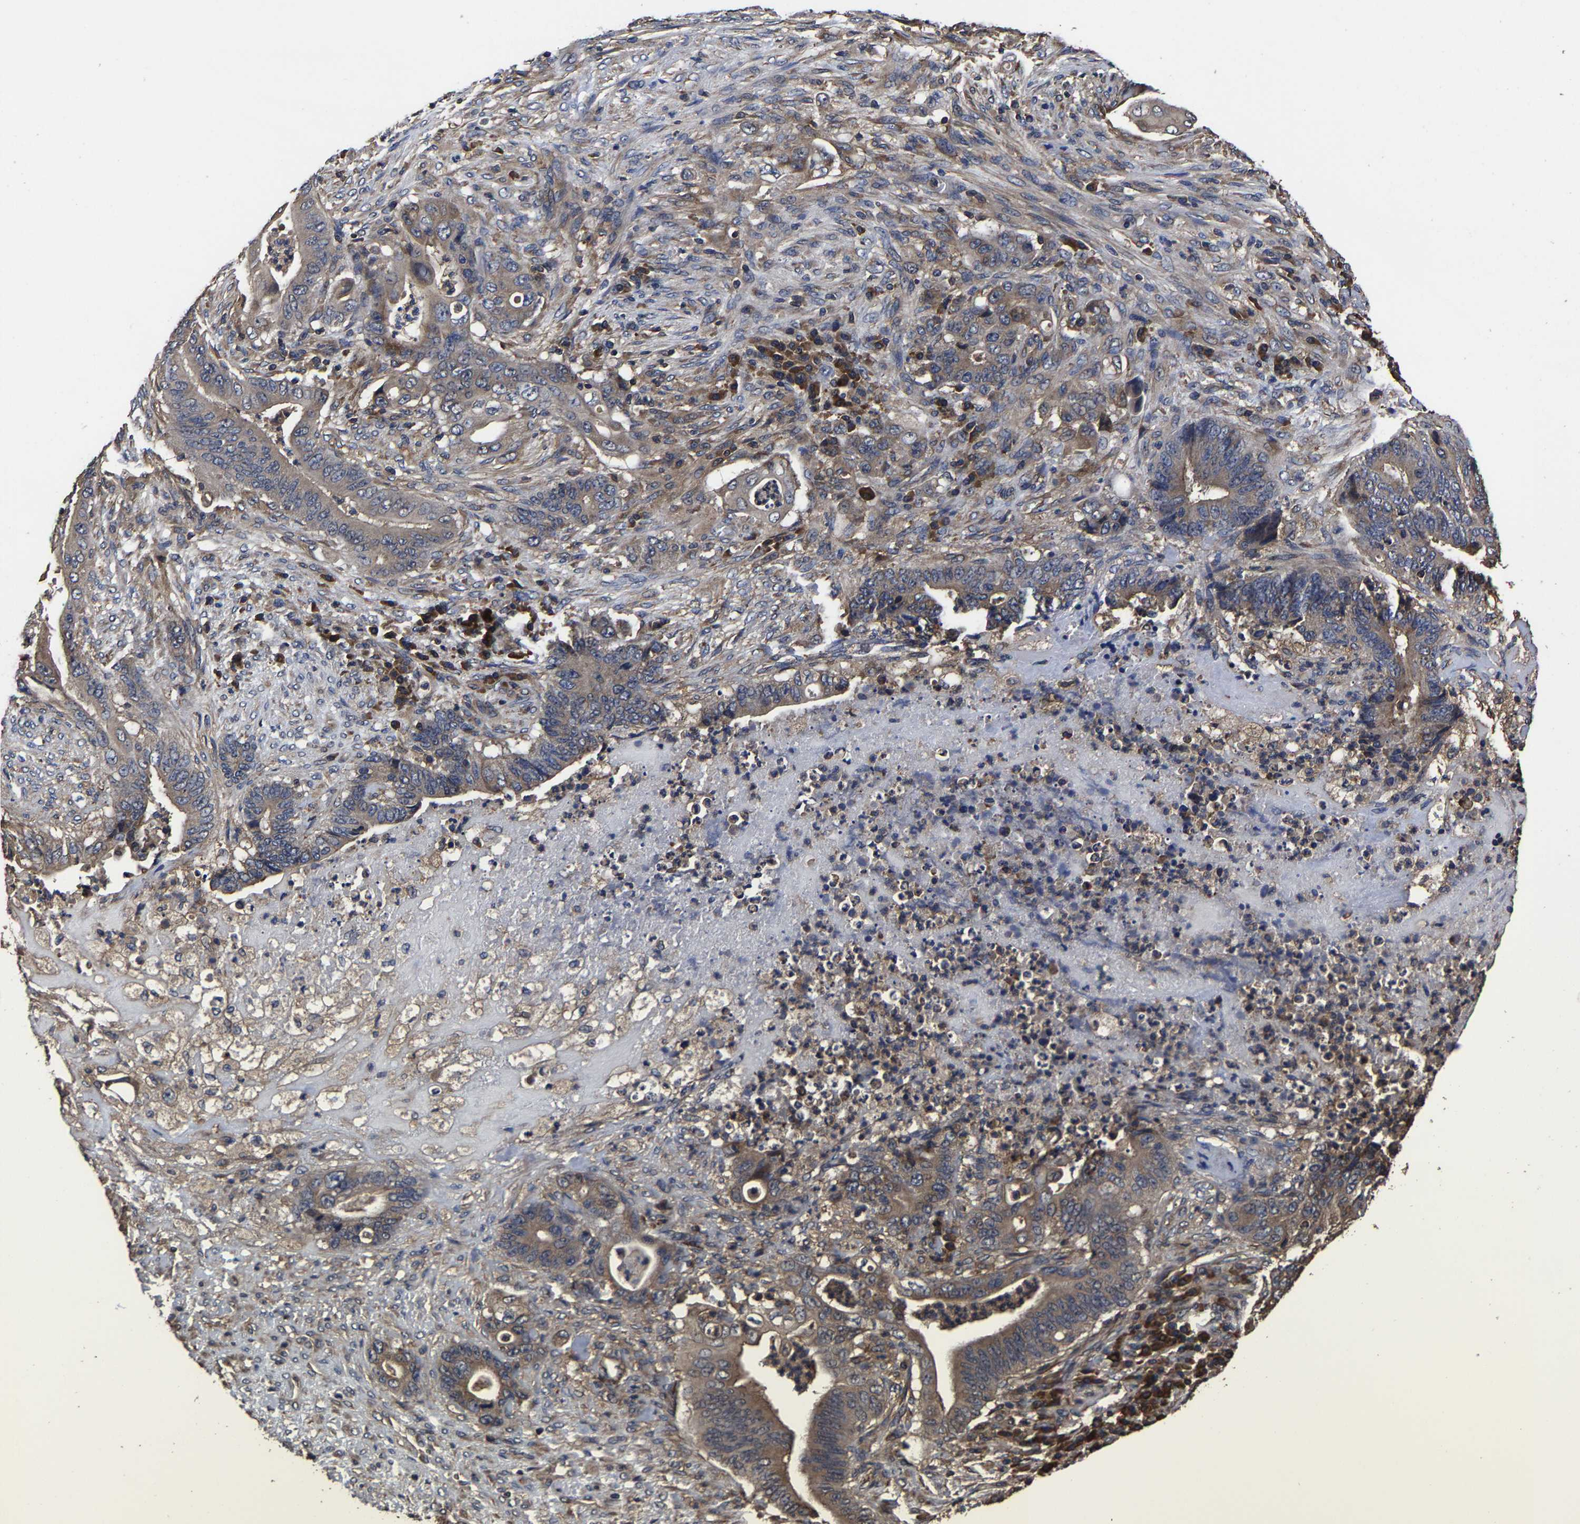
{"staining": {"intensity": "moderate", "quantity": ">75%", "location": "cytoplasmic/membranous"}, "tissue": "stomach cancer", "cell_type": "Tumor cells", "image_type": "cancer", "snomed": [{"axis": "morphology", "description": "Adenocarcinoma, NOS"}, {"axis": "topography", "description": "Stomach"}], "caption": "High-power microscopy captured an immunohistochemistry (IHC) micrograph of stomach cancer, revealing moderate cytoplasmic/membranous positivity in about >75% of tumor cells.", "gene": "ITCH", "patient": {"sex": "female", "age": 73}}